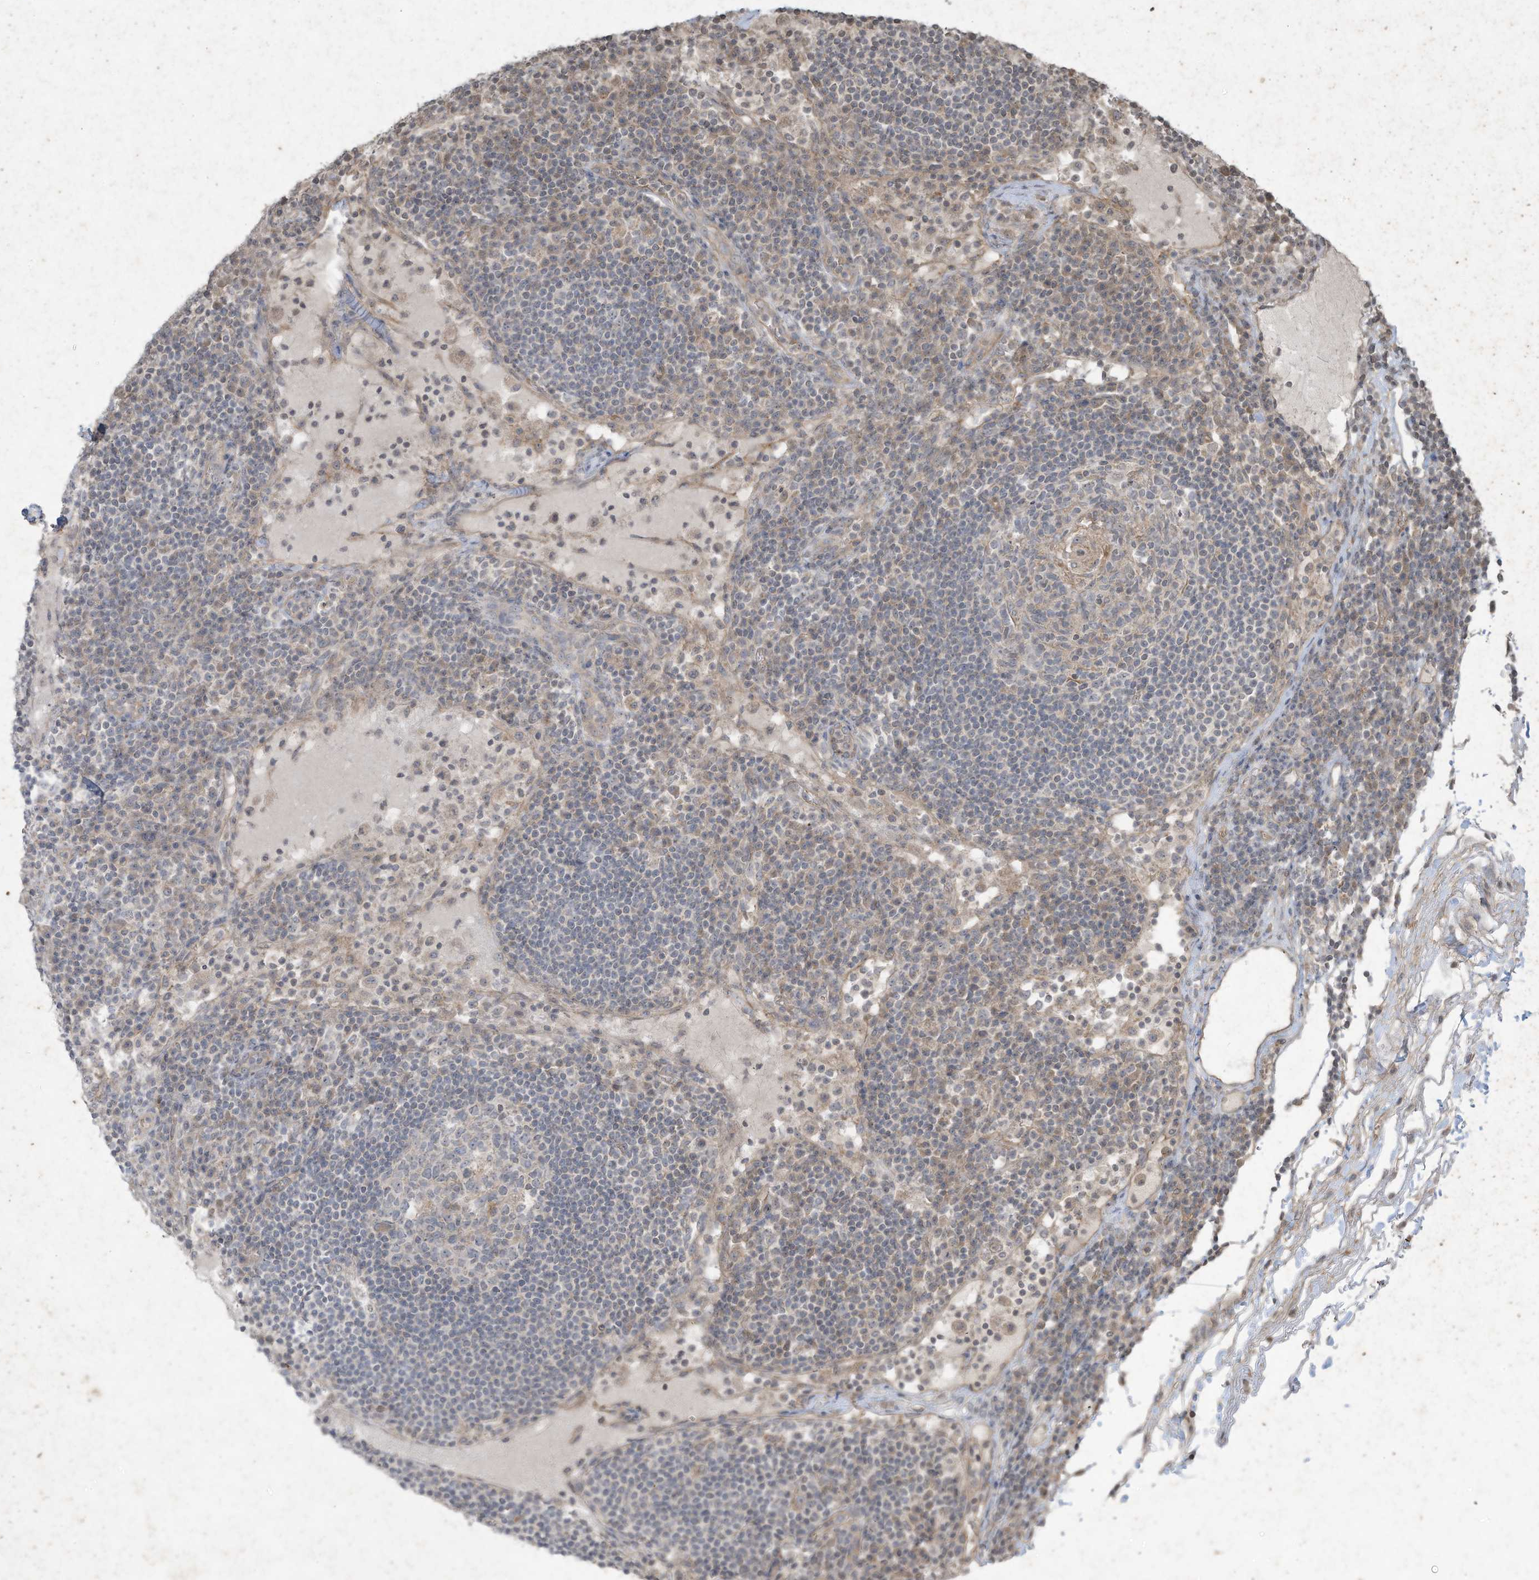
{"staining": {"intensity": "negative", "quantity": "none", "location": "none"}, "tissue": "lymph node", "cell_type": "Germinal center cells", "image_type": "normal", "snomed": [{"axis": "morphology", "description": "Normal tissue, NOS"}, {"axis": "topography", "description": "Lymph node"}], "caption": "IHC of normal human lymph node displays no staining in germinal center cells.", "gene": "MATN2", "patient": {"sex": "female", "age": 53}}